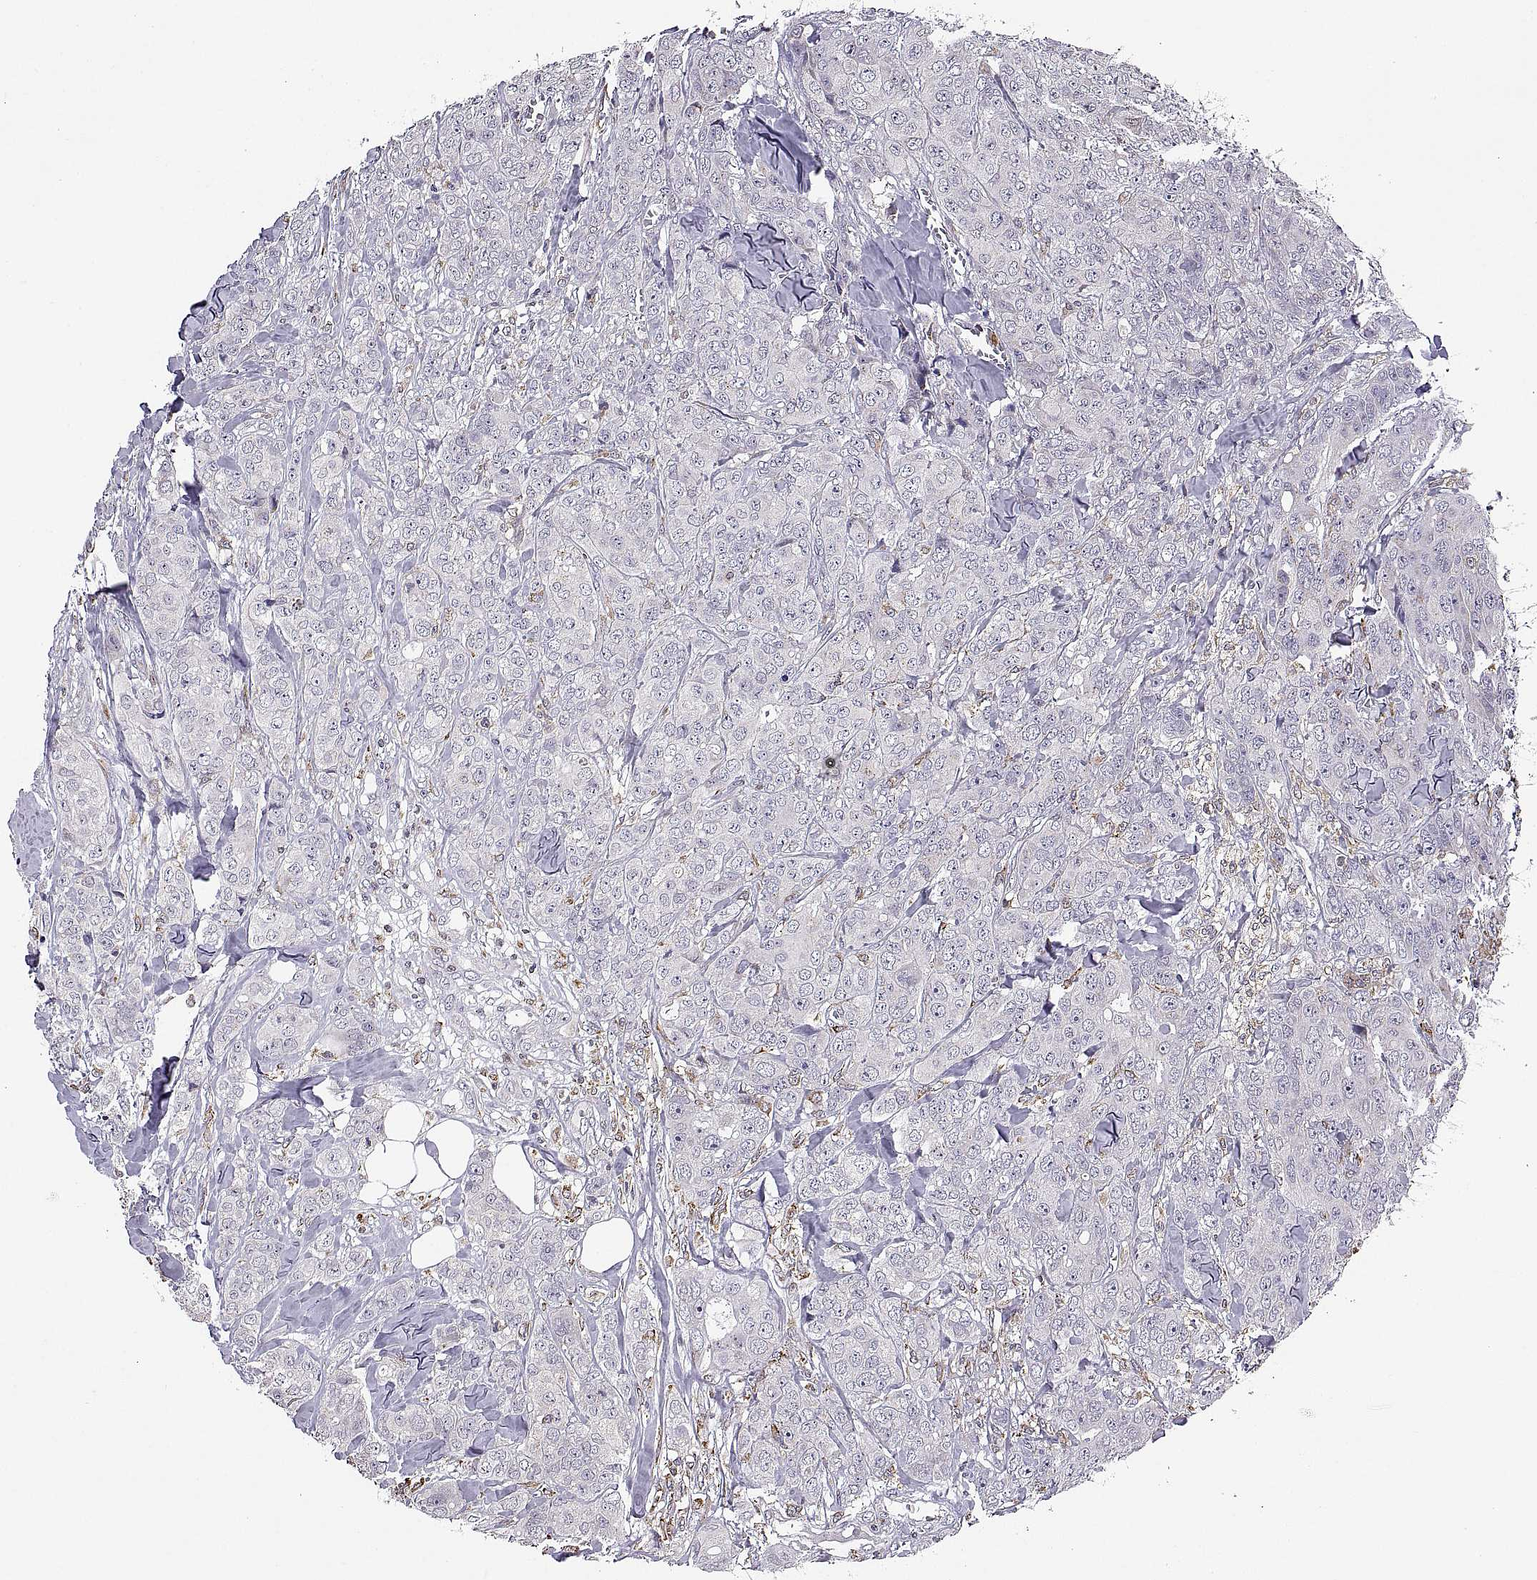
{"staining": {"intensity": "negative", "quantity": "none", "location": "none"}, "tissue": "breast cancer", "cell_type": "Tumor cells", "image_type": "cancer", "snomed": [{"axis": "morphology", "description": "Duct carcinoma"}, {"axis": "topography", "description": "Breast"}], "caption": "The histopathology image exhibits no significant expression in tumor cells of breast cancer (invasive ductal carcinoma).", "gene": "ACAP1", "patient": {"sex": "female", "age": 43}}